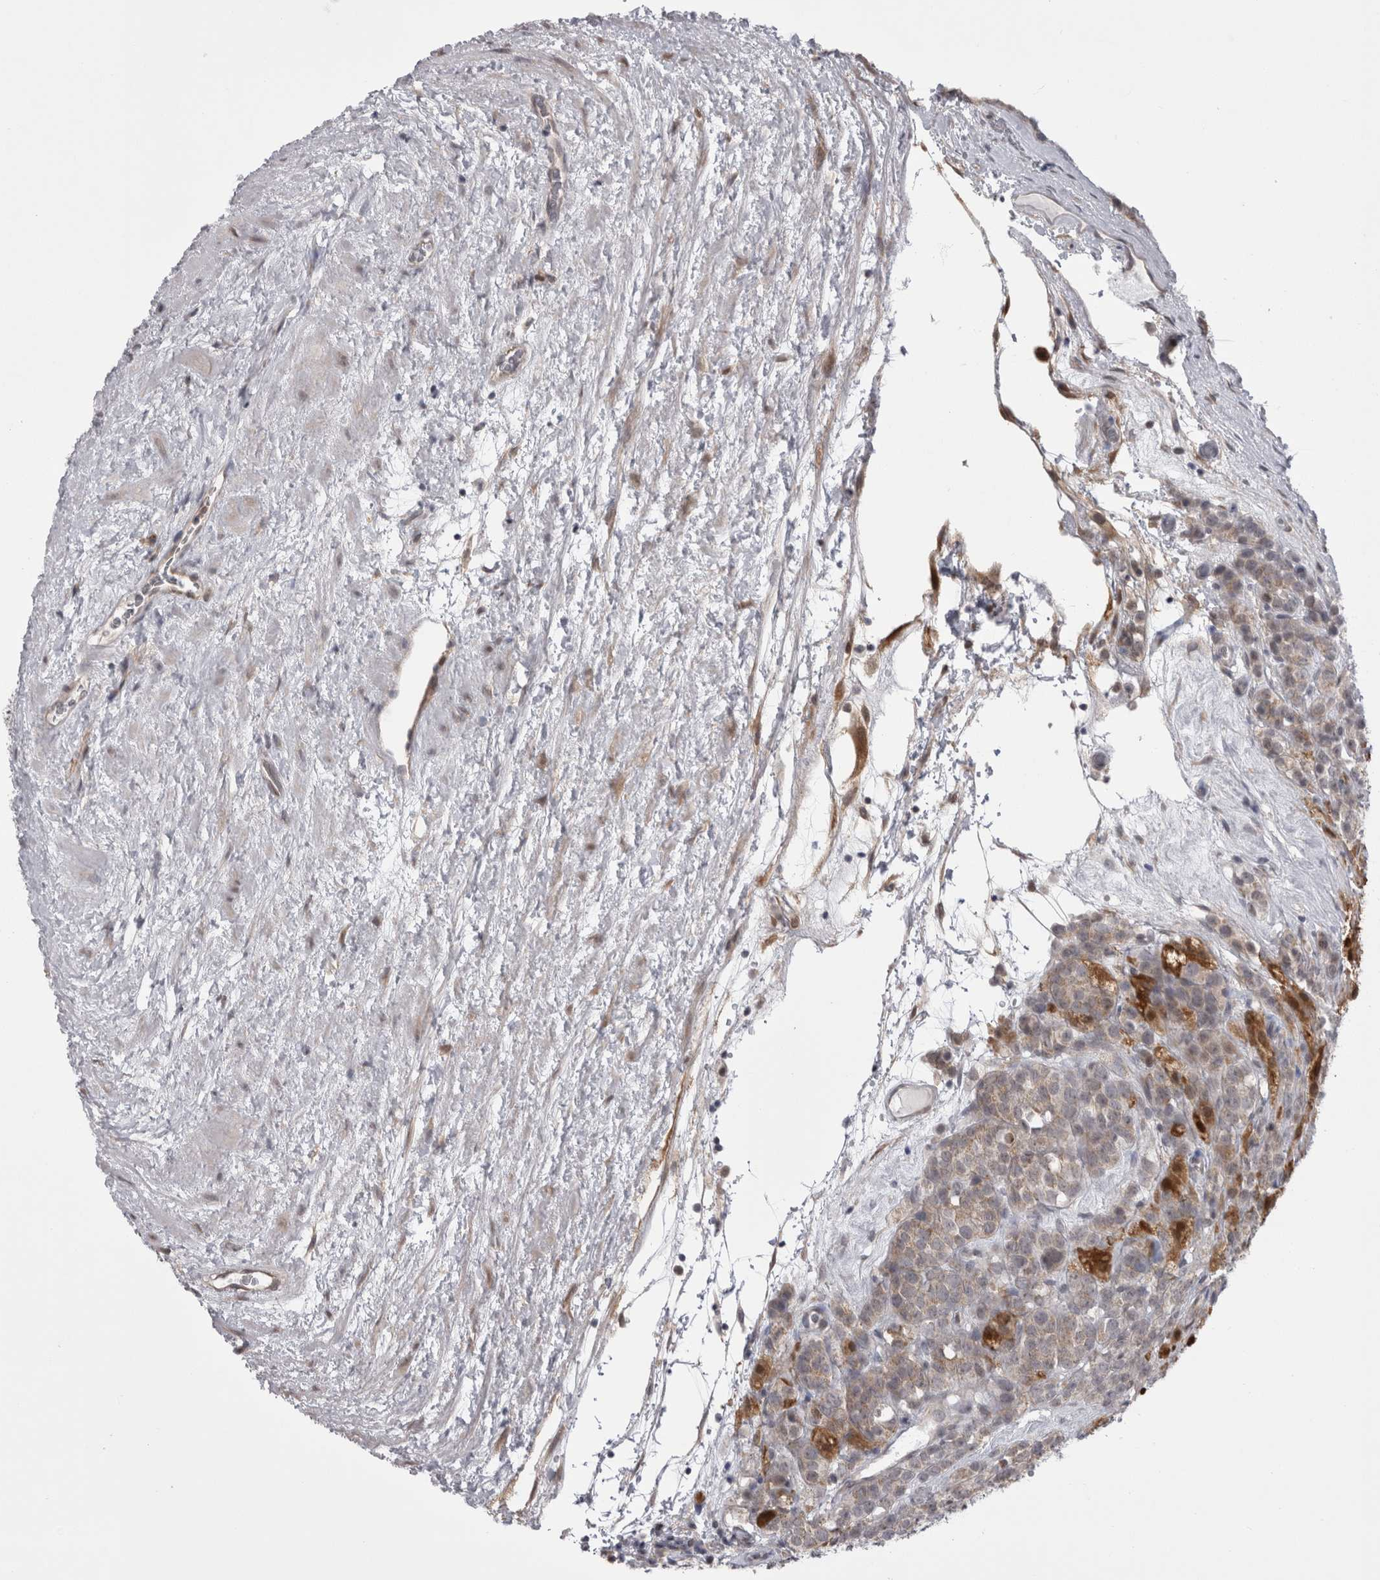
{"staining": {"intensity": "weak", "quantity": ">75%", "location": "cytoplasmic/membranous"}, "tissue": "testis cancer", "cell_type": "Tumor cells", "image_type": "cancer", "snomed": [{"axis": "morphology", "description": "Seminoma, NOS"}, {"axis": "topography", "description": "Testis"}], "caption": "Protein staining of testis cancer (seminoma) tissue exhibits weak cytoplasmic/membranous expression in about >75% of tumor cells. (IHC, brightfield microscopy, high magnification).", "gene": "CHIC2", "patient": {"sex": "male", "age": 71}}